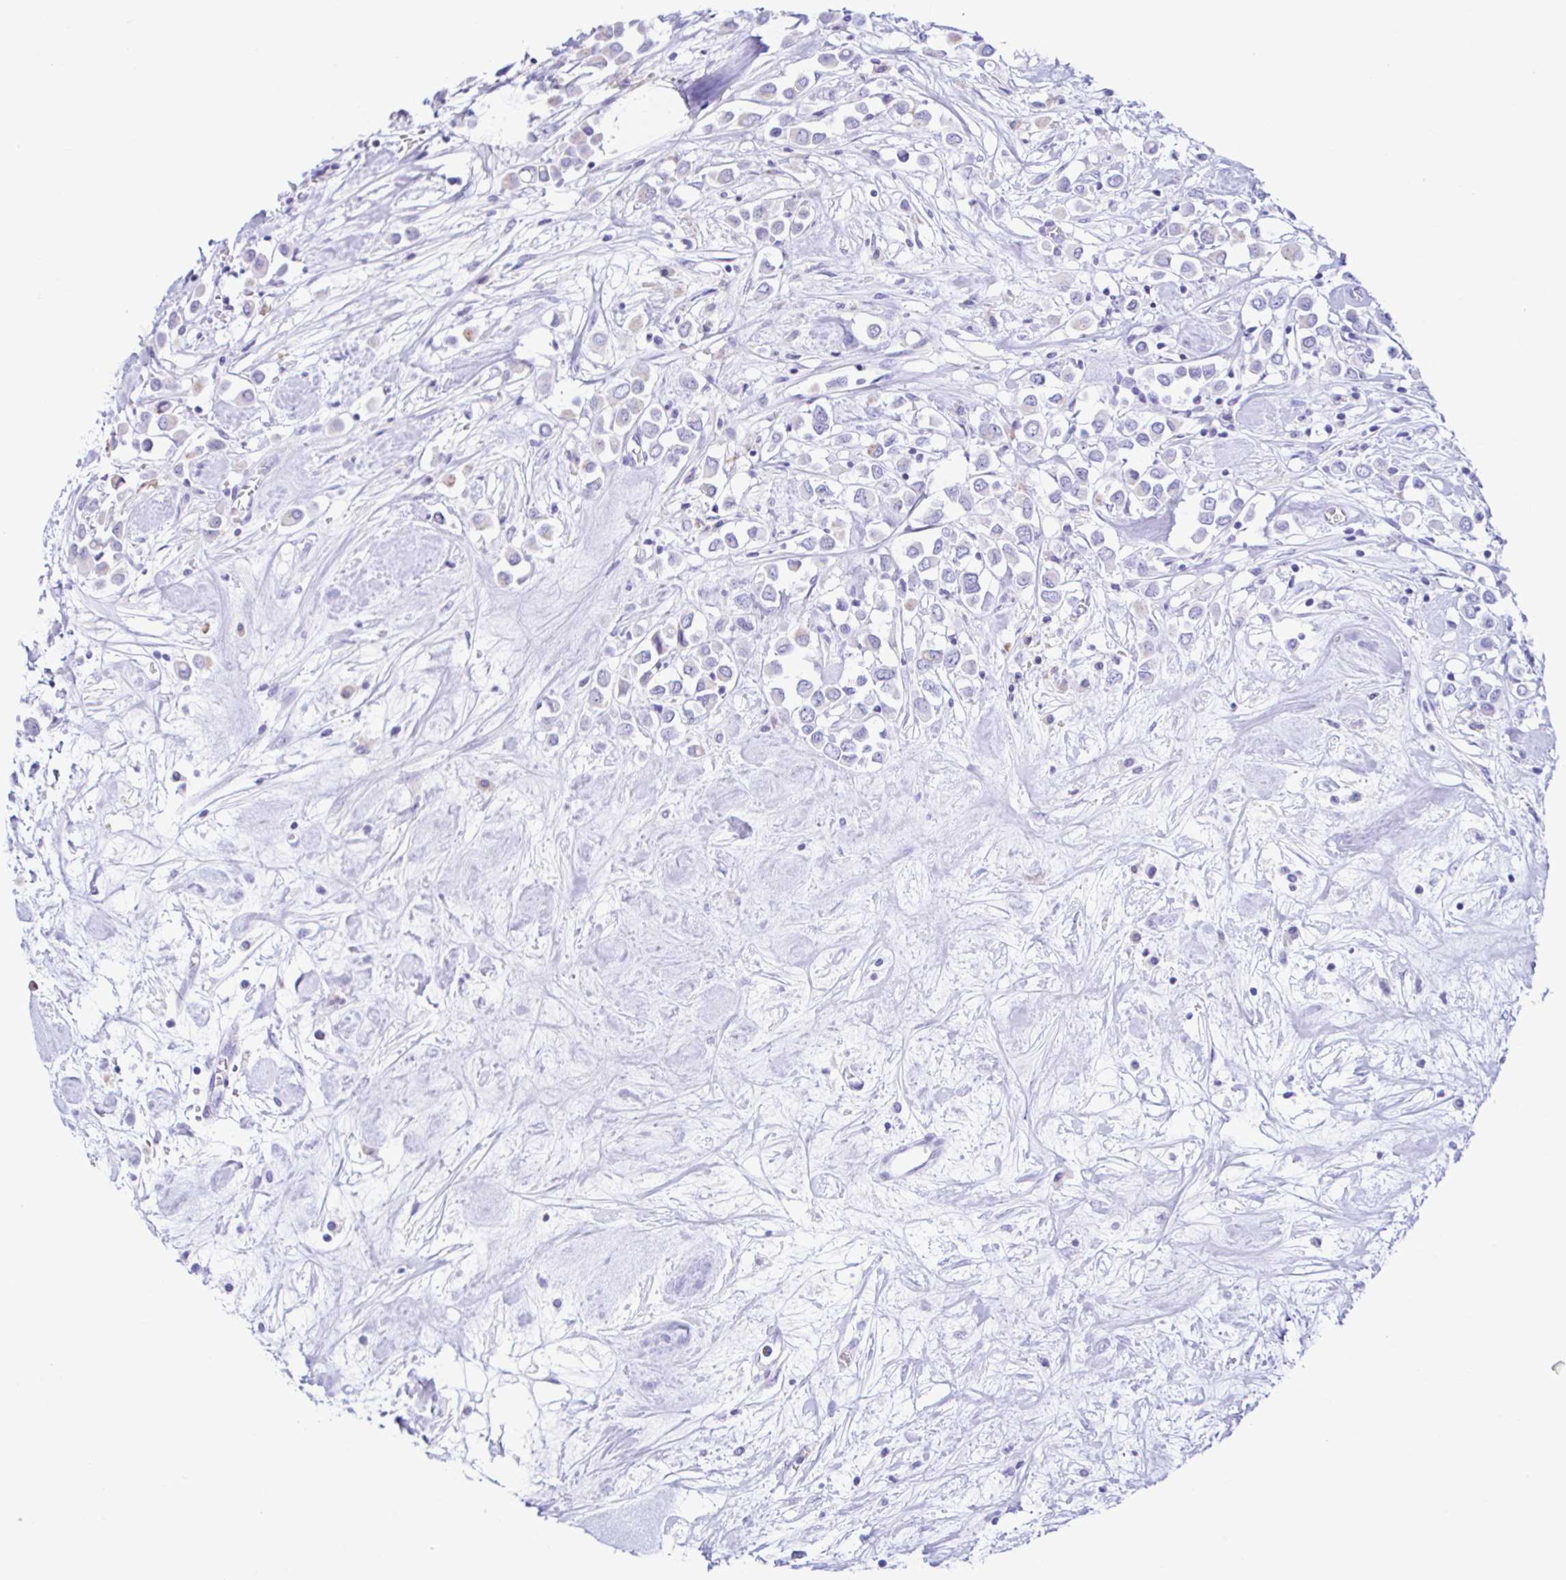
{"staining": {"intensity": "negative", "quantity": "none", "location": "none"}, "tissue": "breast cancer", "cell_type": "Tumor cells", "image_type": "cancer", "snomed": [{"axis": "morphology", "description": "Duct carcinoma"}, {"axis": "topography", "description": "Breast"}], "caption": "This is a photomicrograph of IHC staining of breast cancer (invasive ductal carcinoma), which shows no staining in tumor cells.", "gene": "NBPF3", "patient": {"sex": "female", "age": 61}}